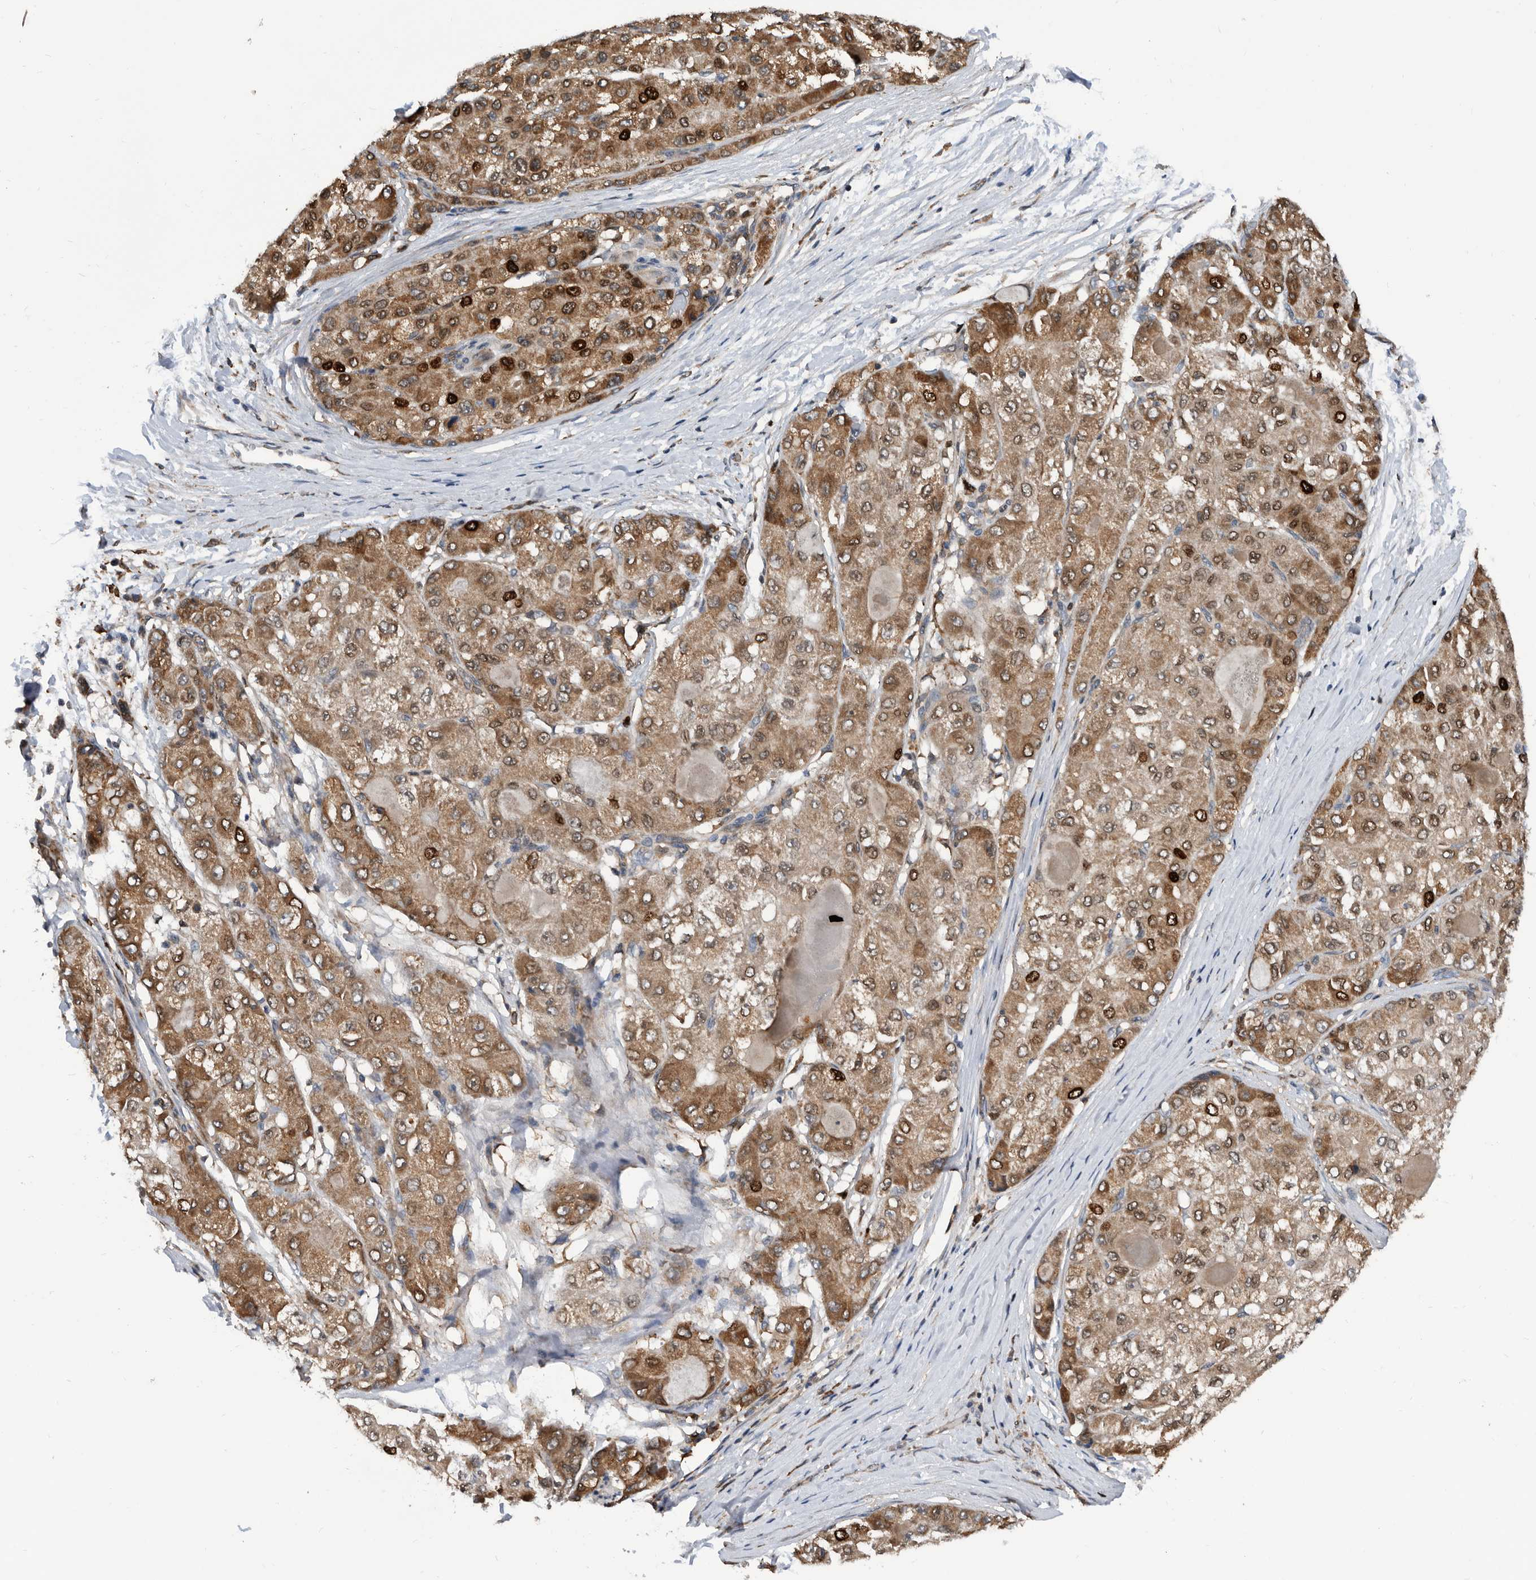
{"staining": {"intensity": "strong", "quantity": ">75%", "location": "cytoplasmic/membranous,nuclear"}, "tissue": "liver cancer", "cell_type": "Tumor cells", "image_type": "cancer", "snomed": [{"axis": "morphology", "description": "Carcinoma, Hepatocellular, NOS"}, {"axis": "topography", "description": "Liver"}], "caption": "Brown immunohistochemical staining in liver hepatocellular carcinoma exhibits strong cytoplasmic/membranous and nuclear expression in approximately >75% of tumor cells.", "gene": "ATAD2", "patient": {"sex": "male", "age": 80}}